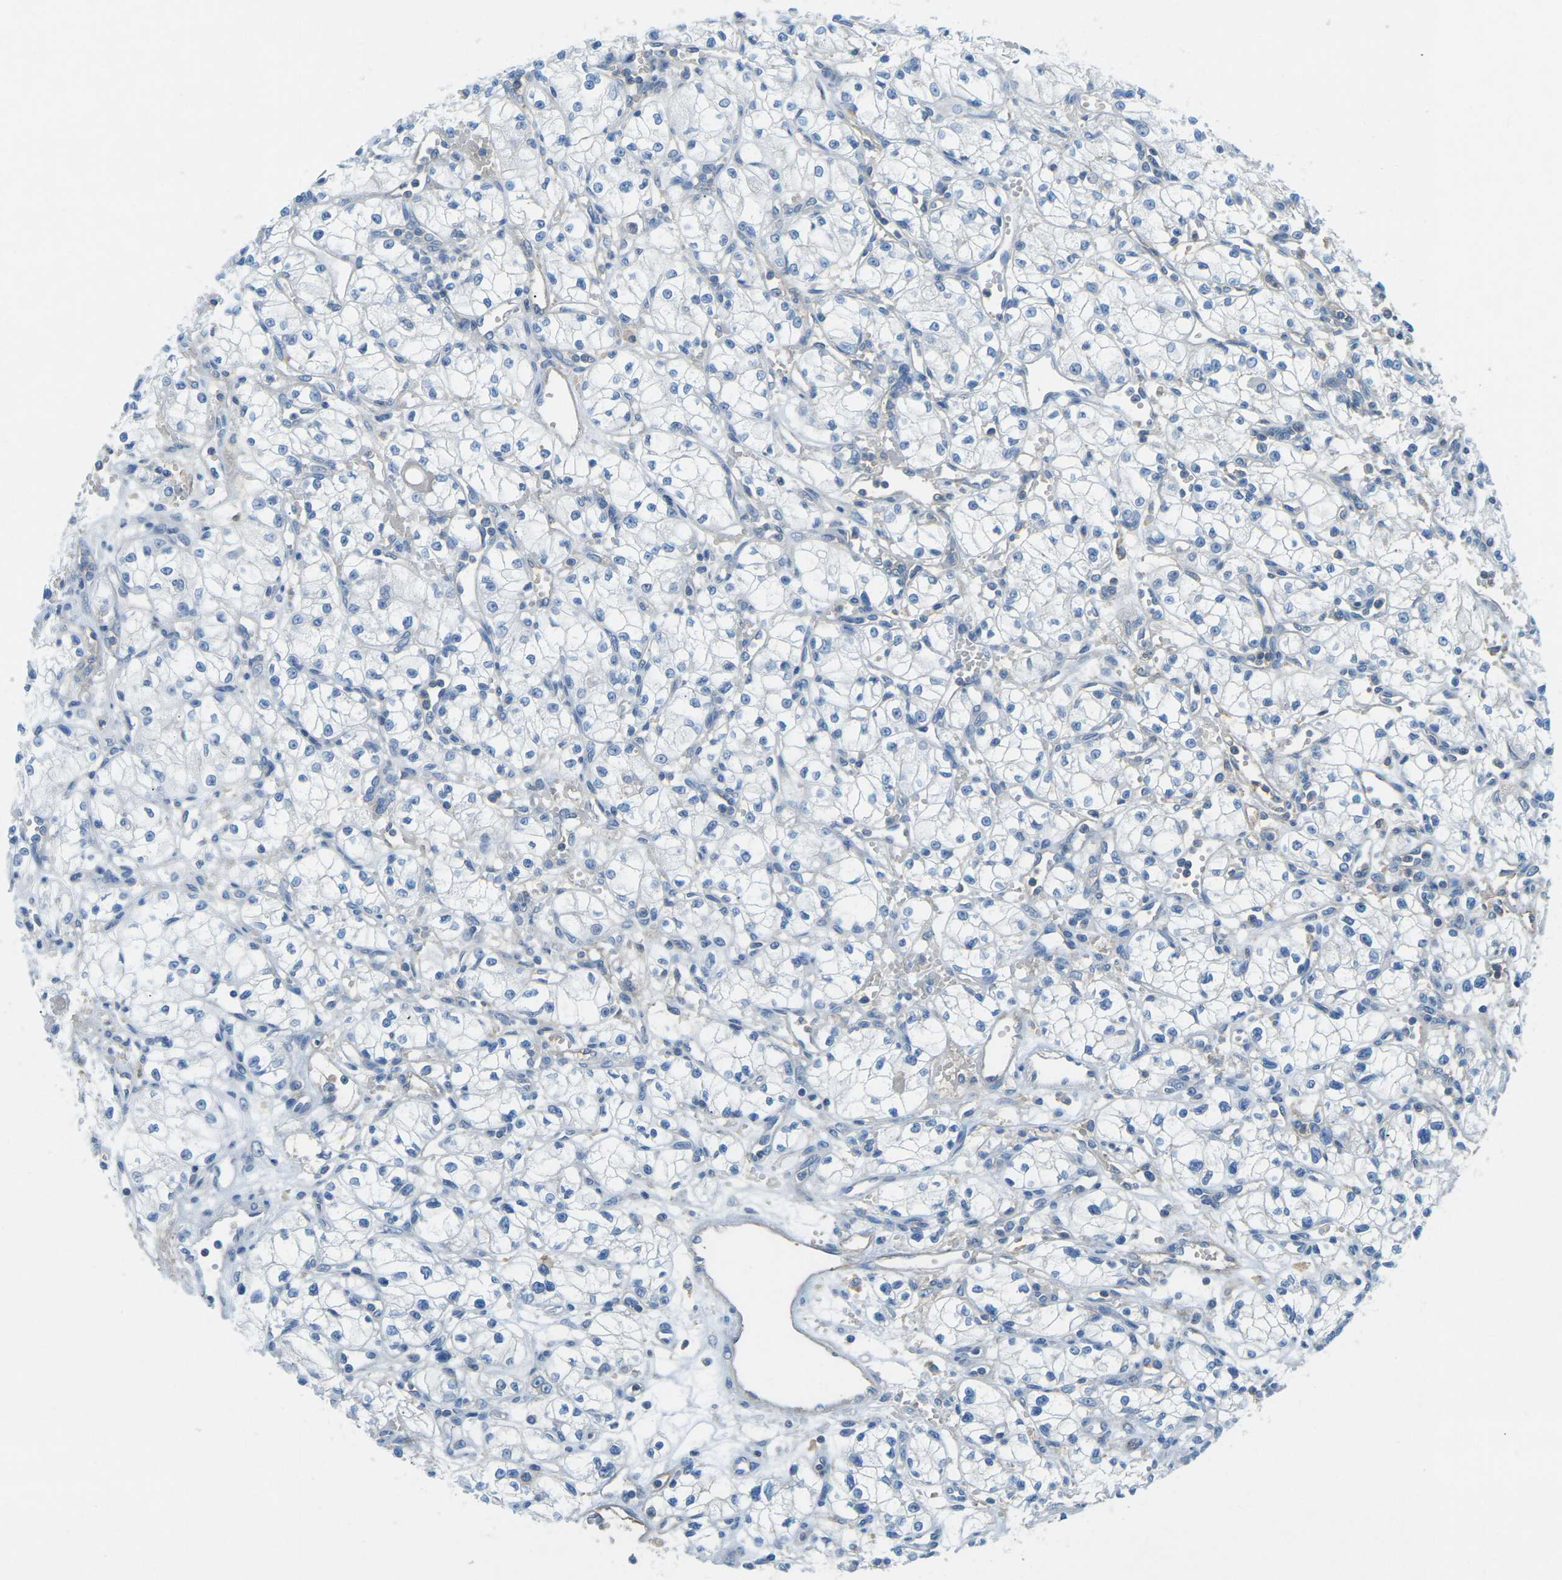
{"staining": {"intensity": "negative", "quantity": "none", "location": "none"}, "tissue": "renal cancer", "cell_type": "Tumor cells", "image_type": "cancer", "snomed": [{"axis": "morphology", "description": "Normal tissue, NOS"}, {"axis": "morphology", "description": "Adenocarcinoma, NOS"}, {"axis": "topography", "description": "Kidney"}], "caption": "Immunohistochemistry (IHC) photomicrograph of neoplastic tissue: human renal cancer stained with DAB (3,3'-diaminobenzidine) exhibits no significant protein staining in tumor cells.", "gene": "CD47", "patient": {"sex": "male", "age": 59}}